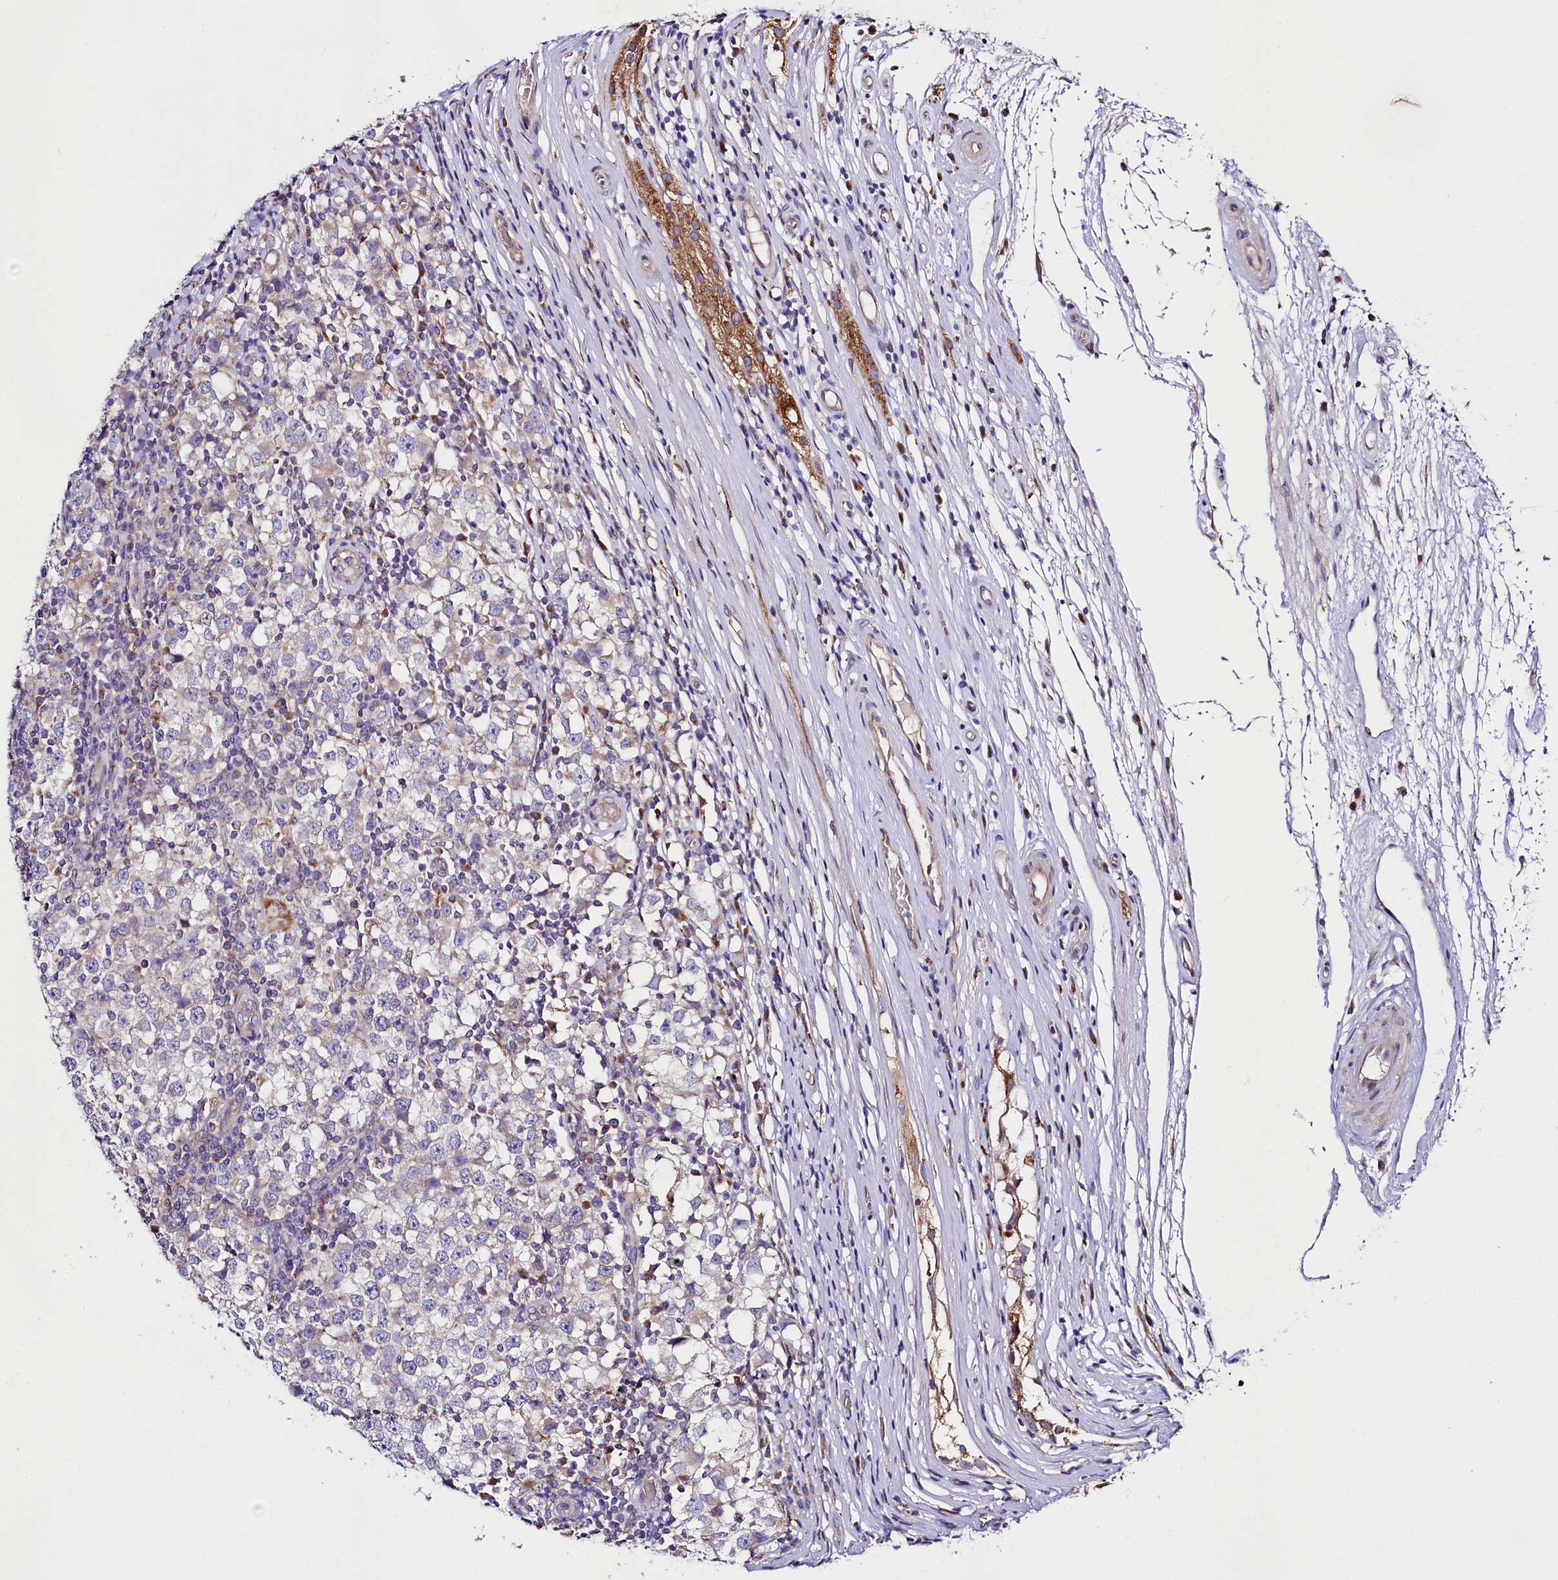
{"staining": {"intensity": "negative", "quantity": "none", "location": "none"}, "tissue": "testis cancer", "cell_type": "Tumor cells", "image_type": "cancer", "snomed": [{"axis": "morphology", "description": "Seminoma, NOS"}, {"axis": "topography", "description": "Testis"}], "caption": "Immunohistochemistry image of human testis cancer stained for a protein (brown), which displays no expression in tumor cells.", "gene": "SACM1L", "patient": {"sex": "male", "age": 65}}